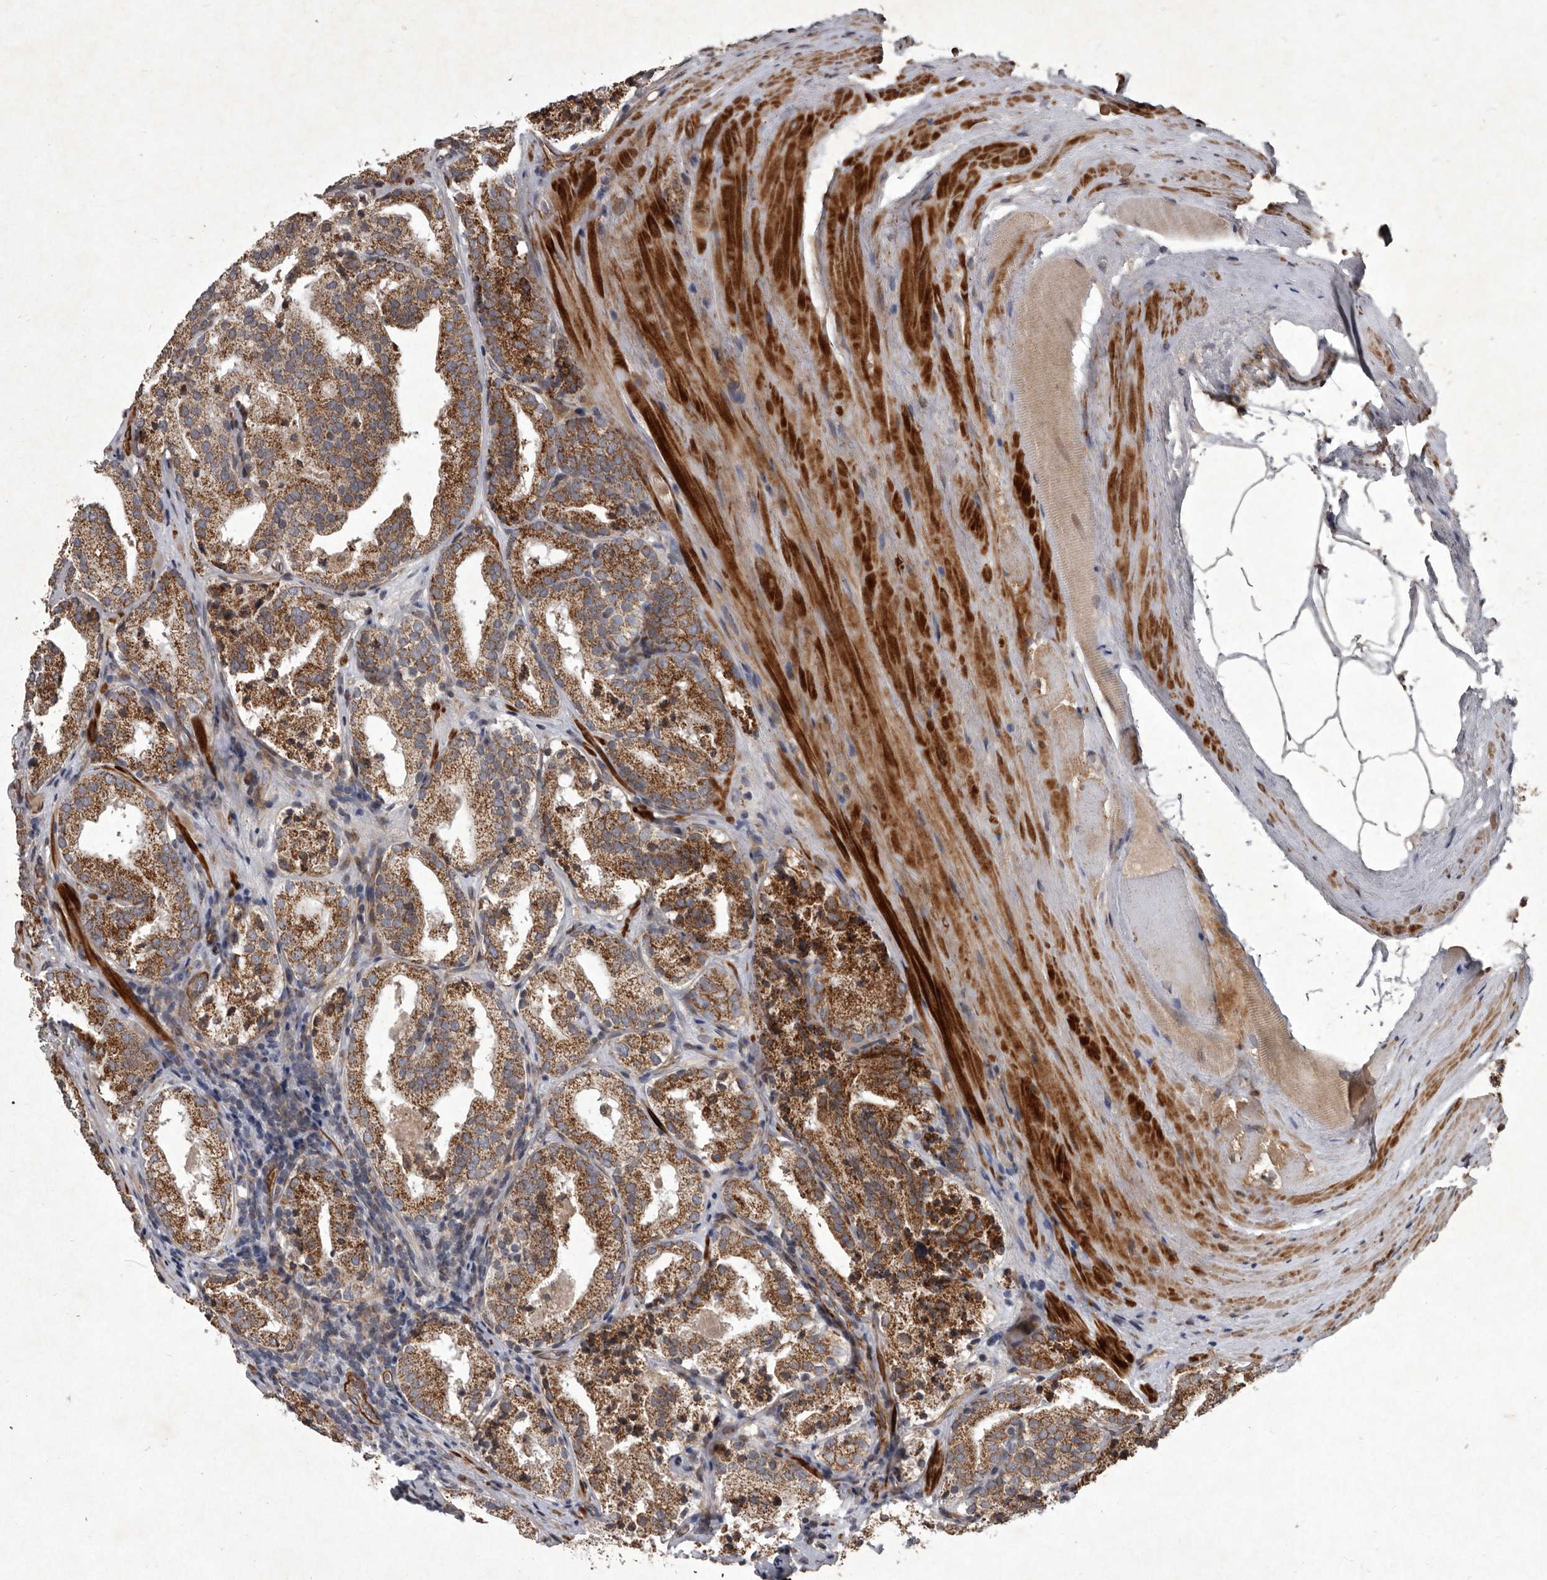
{"staining": {"intensity": "moderate", "quantity": ">75%", "location": "cytoplasmic/membranous"}, "tissue": "prostate cancer", "cell_type": "Tumor cells", "image_type": "cancer", "snomed": [{"axis": "morphology", "description": "Adenocarcinoma, High grade"}, {"axis": "topography", "description": "Prostate"}], "caption": "This is an image of IHC staining of prostate cancer, which shows moderate positivity in the cytoplasmic/membranous of tumor cells.", "gene": "MRPS15", "patient": {"sex": "male", "age": 57}}